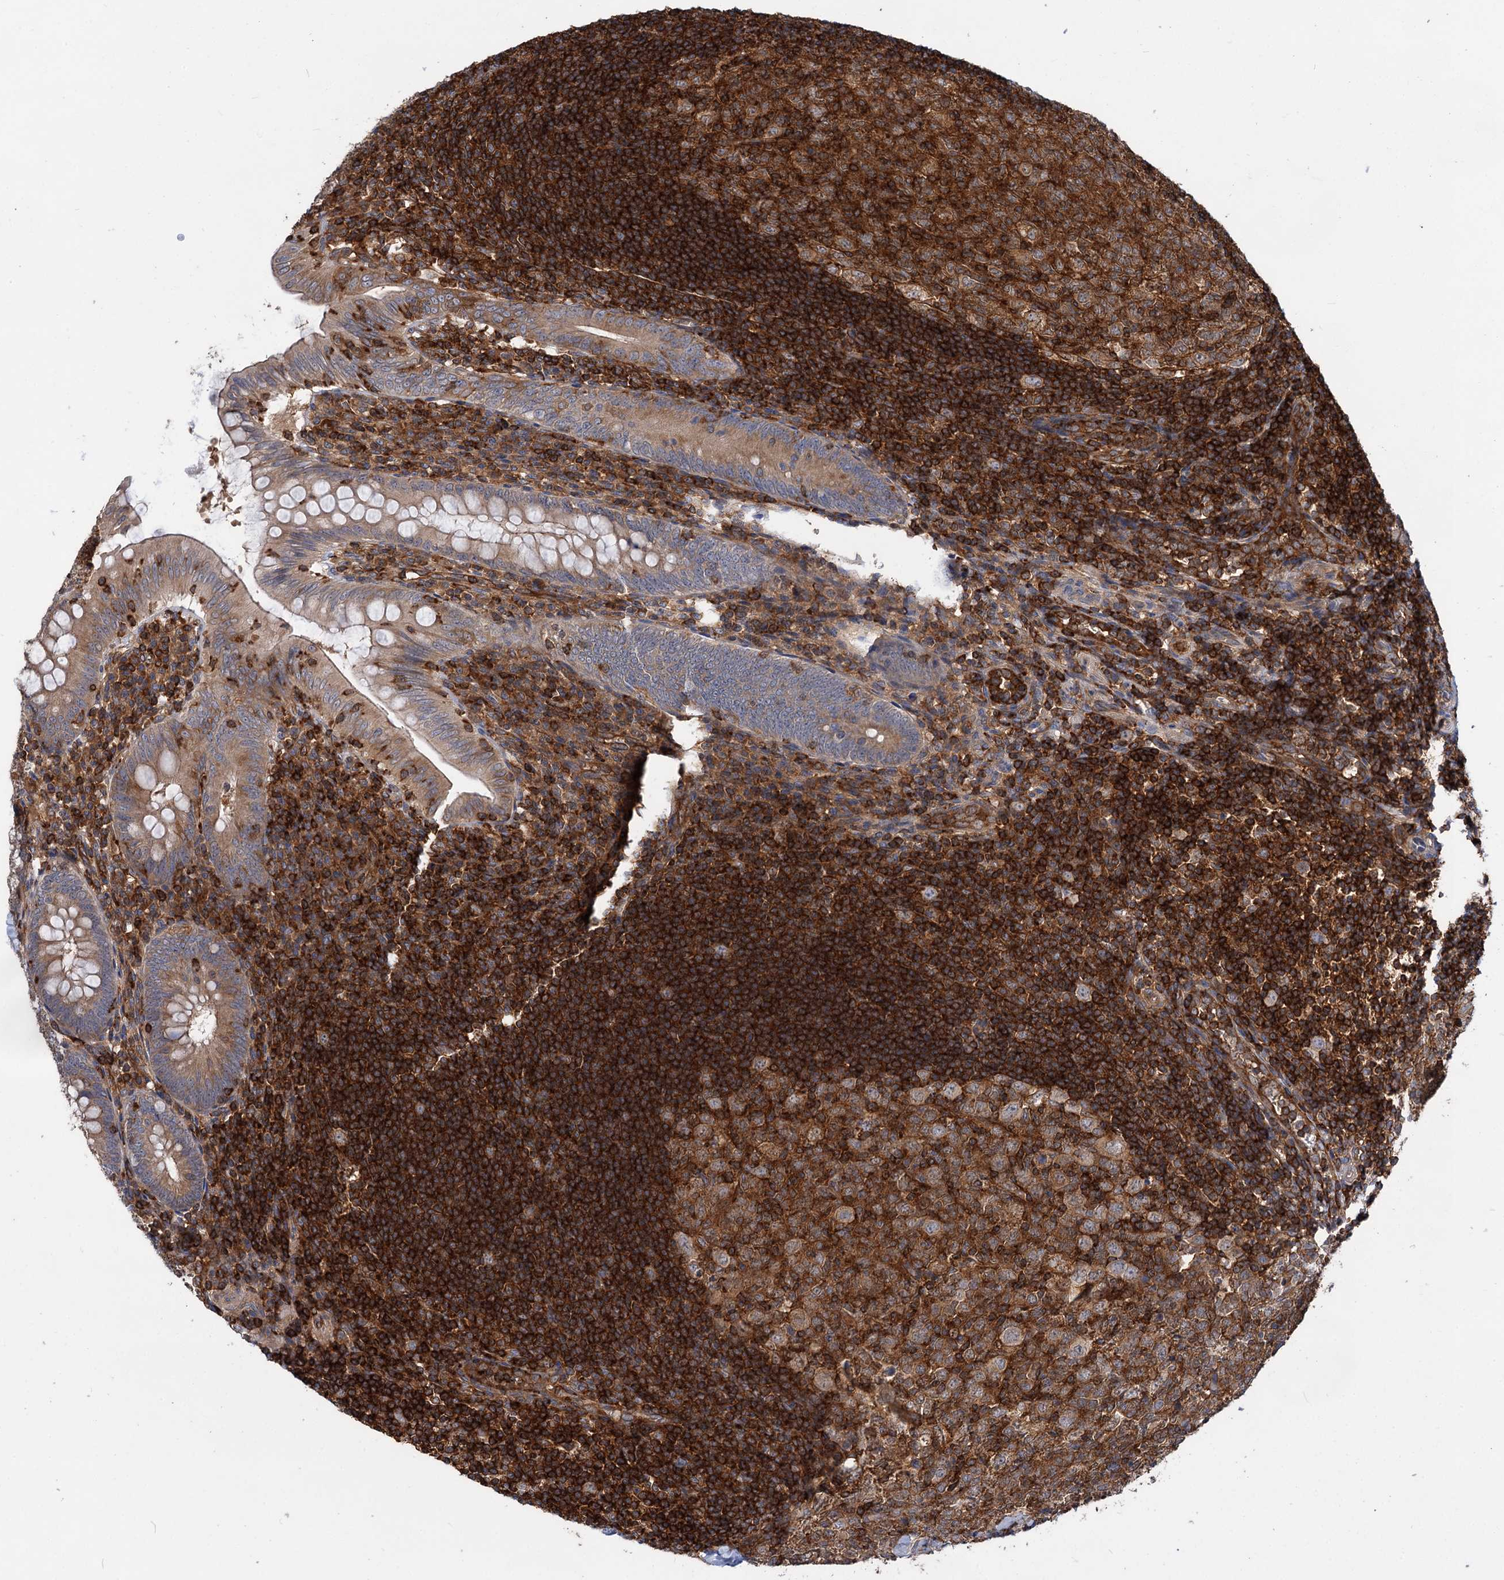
{"staining": {"intensity": "moderate", "quantity": ">75%", "location": "cytoplasmic/membranous"}, "tissue": "appendix", "cell_type": "Glandular cells", "image_type": "normal", "snomed": [{"axis": "morphology", "description": "Normal tissue, NOS"}, {"axis": "topography", "description": "Appendix"}], "caption": "Protein staining reveals moderate cytoplasmic/membranous staining in about >75% of glandular cells in normal appendix. Immunohistochemistry stains the protein in brown and the nuclei are stained blue.", "gene": "PACS1", "patient": {"sex": "male", "age": 14}}